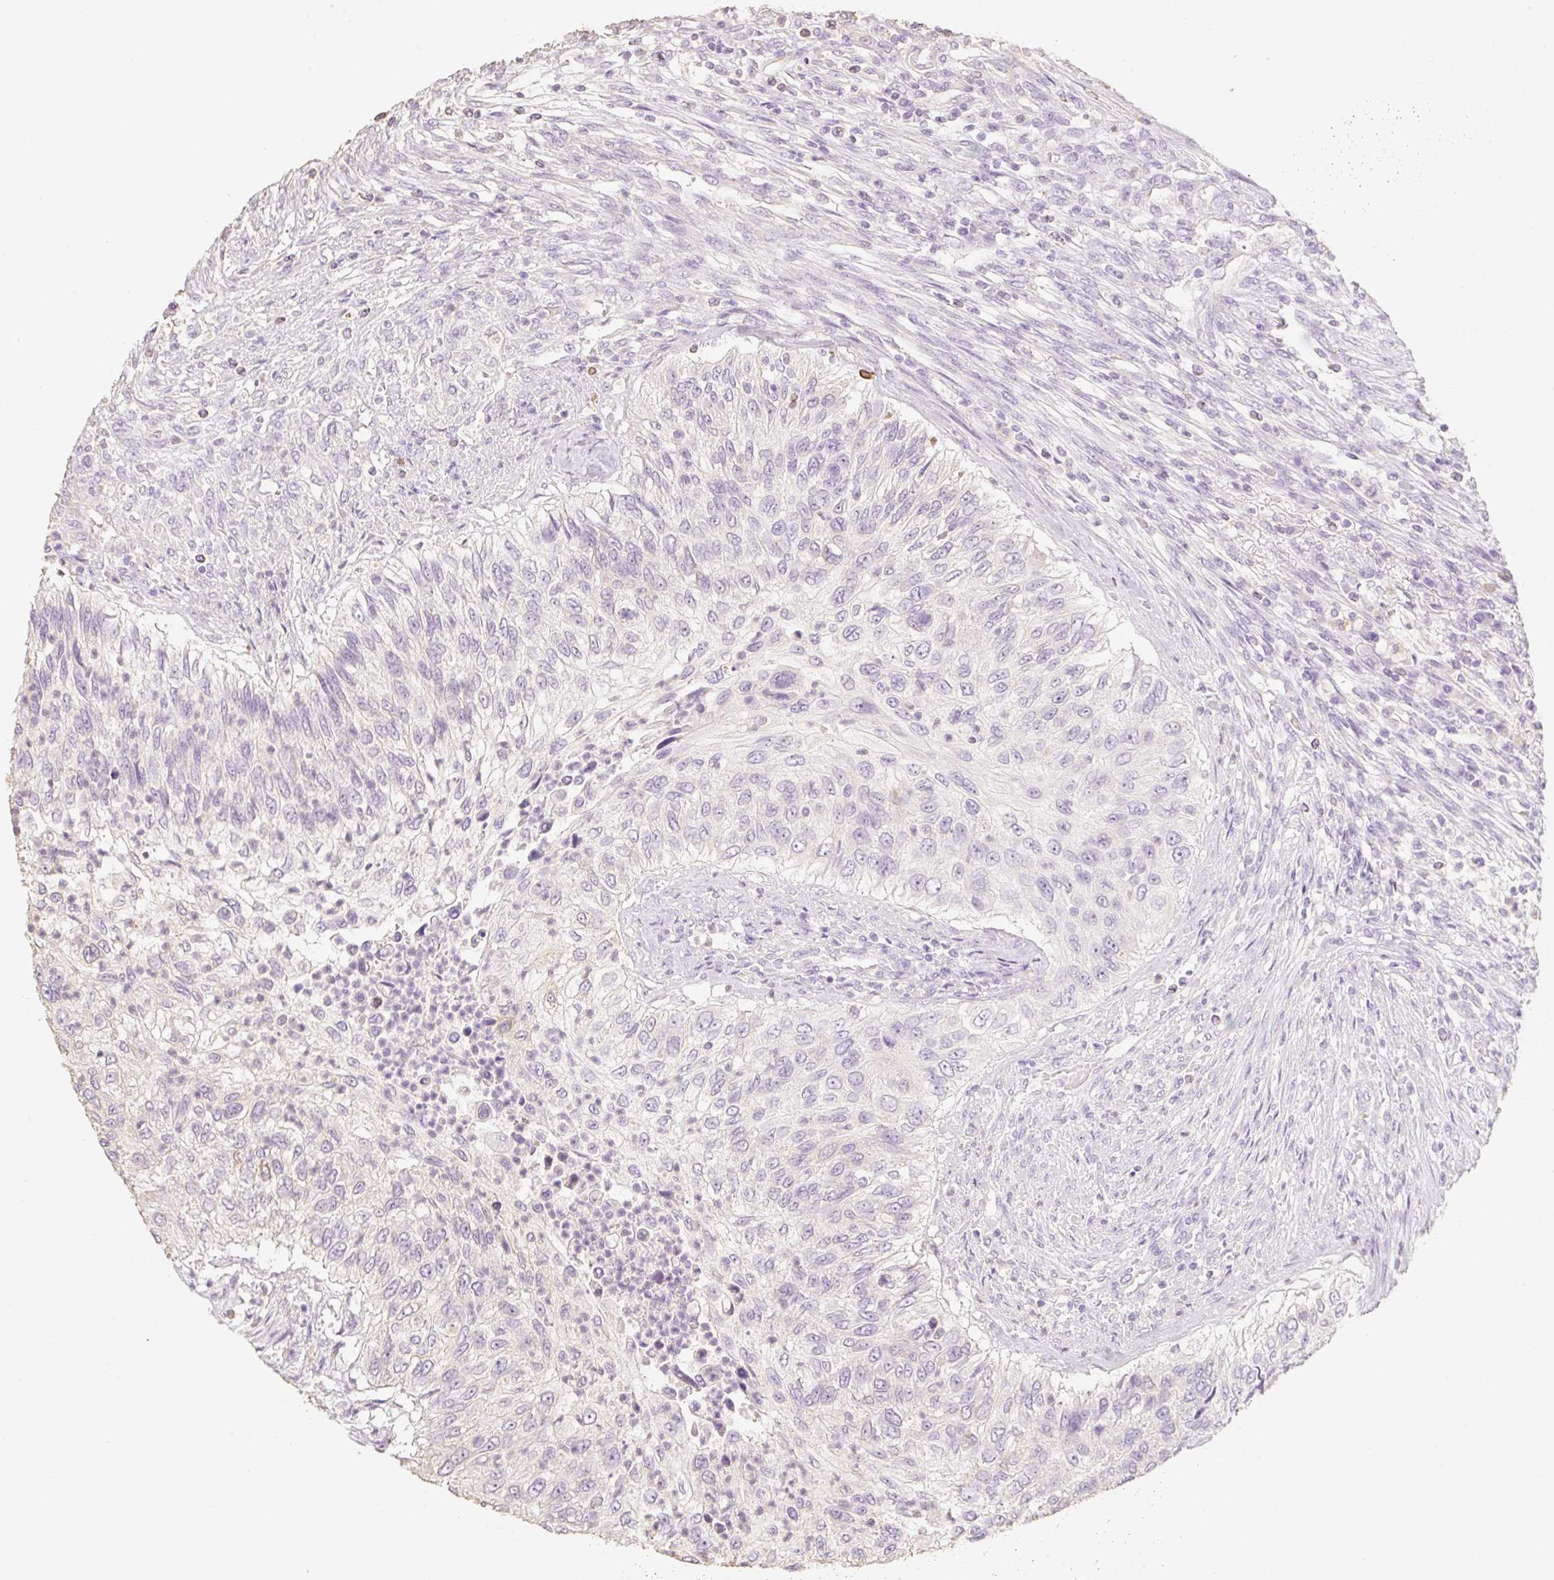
{"staining": {"intensity": "negative", "quantity": "none", "location": "none"}, "tissue": "urothelial cancer", "cell_type": "Tumor cells", "image_type": "cancer", "snomed": [{"axis": "morphology", "description": "Urothelial carcinoma, High grade"}, {"axis": "topography", "description": "Urinary bladder"}], "caption": "Immunohistochemistry of urothelial carcinoma (high-grade) displays no expression in tumor cells. The staining was performed using DAB (3,3'-diaminobenzidine) to visualize the protein expression in brown, while the nuclei were stained in blue with hematoxylin (Magnification: 20x).", "gene": "MBOAT7", "patient": {"sex": "female", "age": 60}}